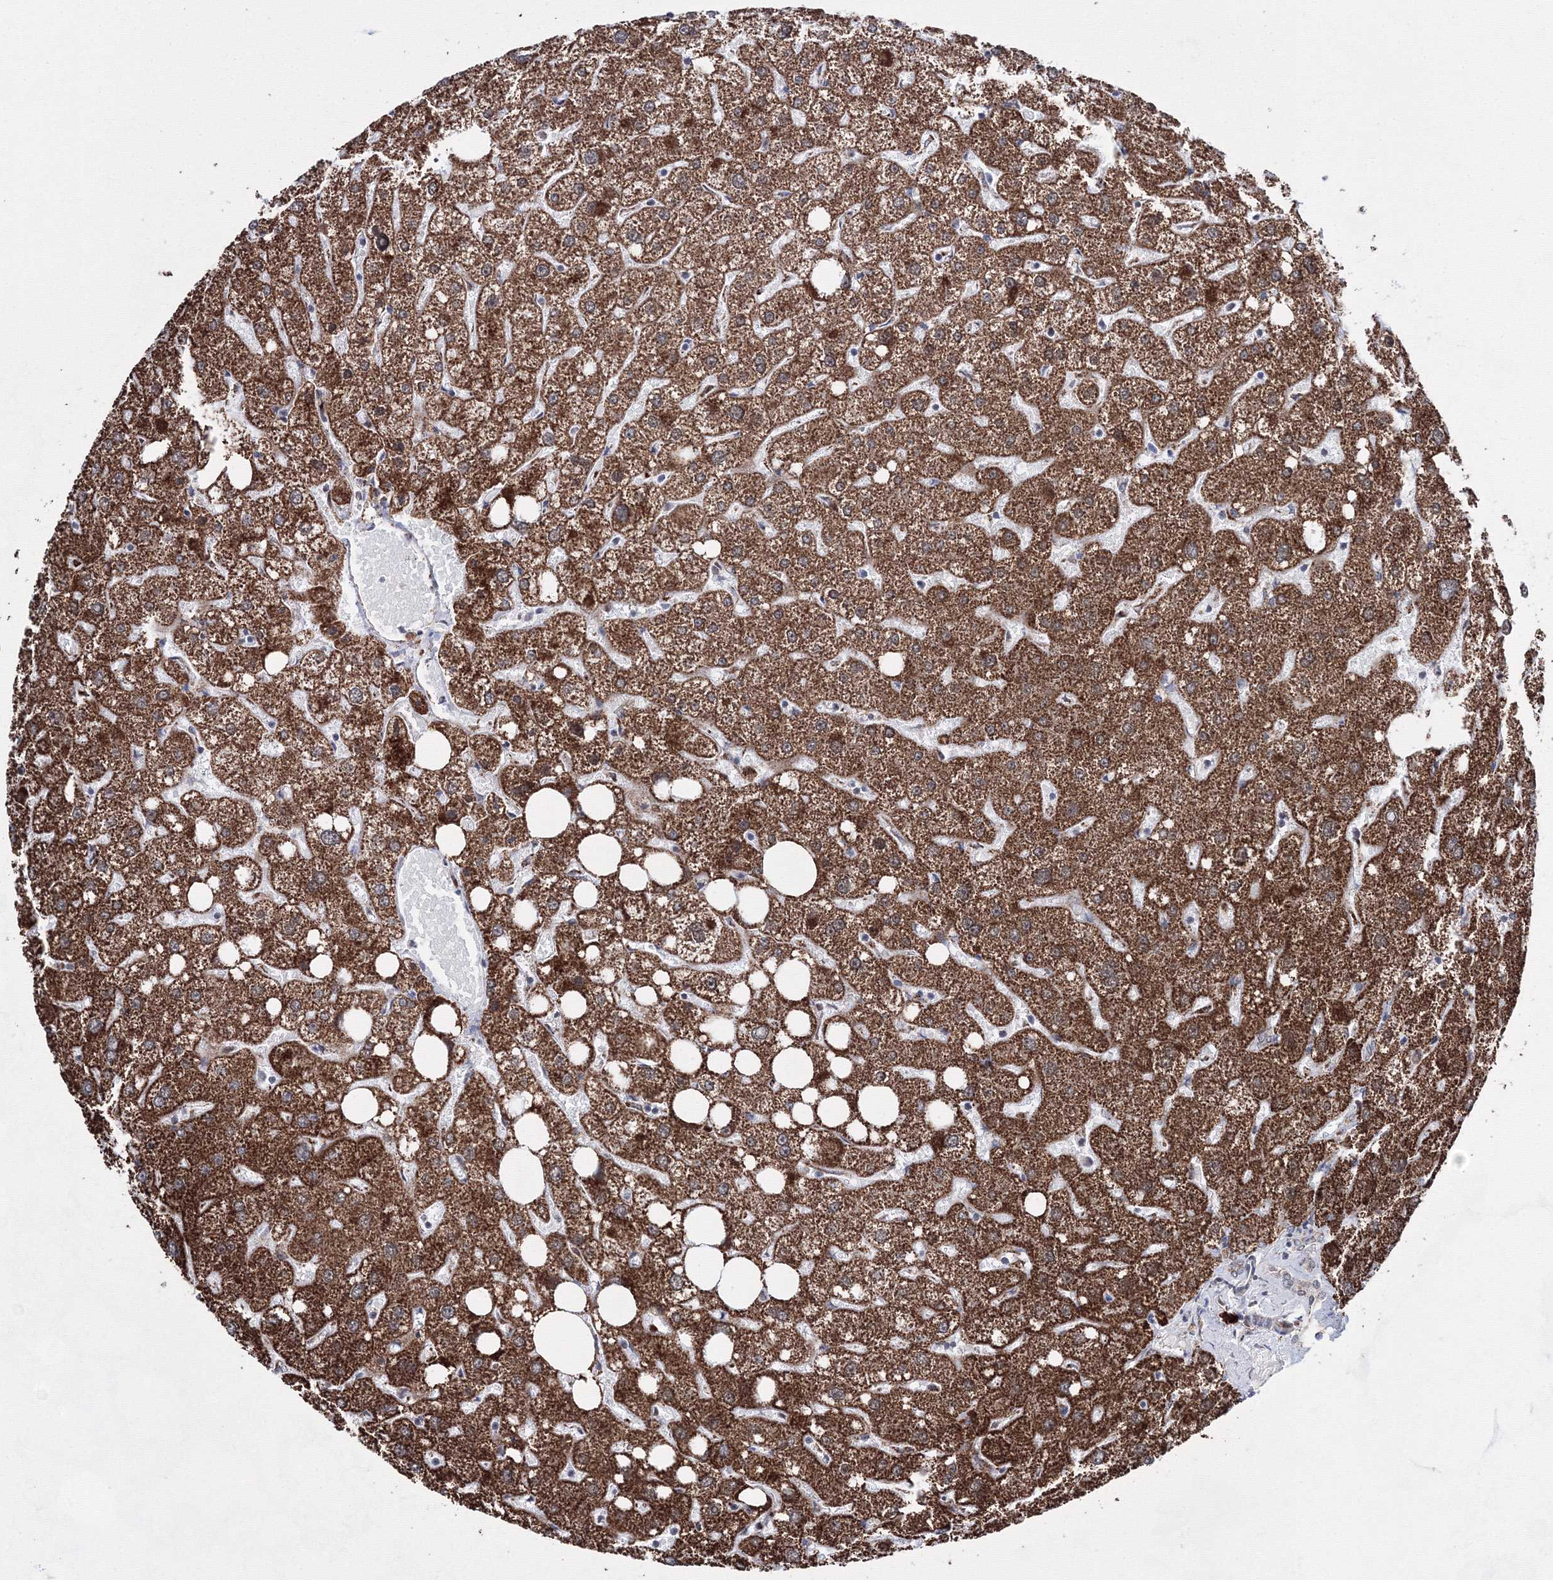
{"staining": {"intensity": "moderate", "quantity": "25%-75%", "location": "cytoplasmic/membranous"}, "tissue": "liver", "cell_type": "Cholangiocytes", "image_type": "normal", "snomed": [{"axis": "morphology", "description": "Normal tissue, NOS"}, {"axis": "topography", "description": "Liver"}], "caption": "Benign liver shows moderate cytoplasmic/membranous staining in about 25%-75% of cholangiocytes, visualized by immunohistochemistry.", "gene": "HADHB", "patient": {"sex": "male", "age": 73}}